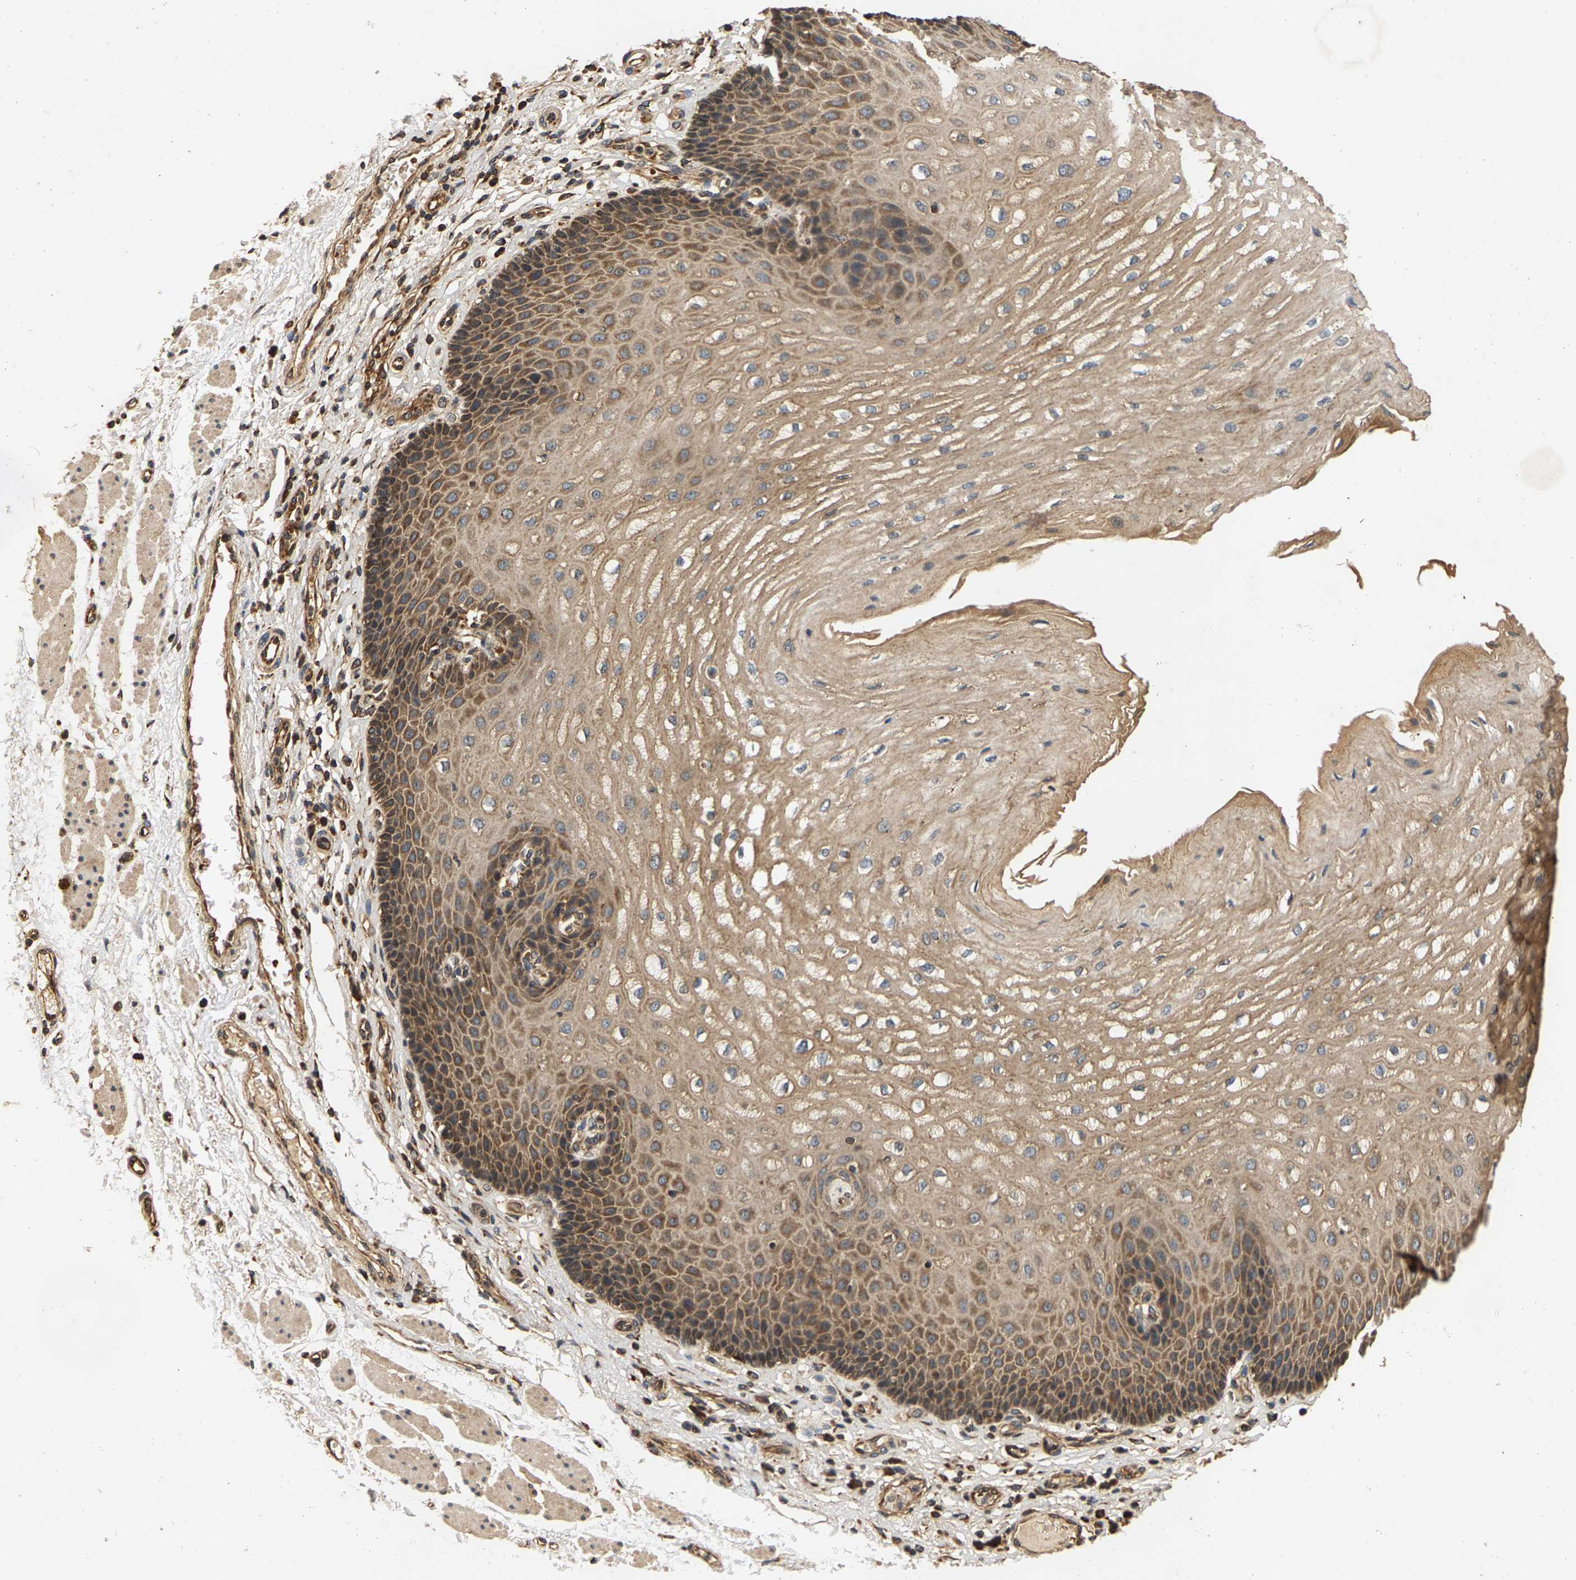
{"staining": {"intensity": "moderate", "quantity": ">75%", "location": "cytoplasmic/membranous"}, "tissue": "esophagus", "cell_type": "Squamous epithelial cells", "image_type": "normal", "snomed": [{"axis": "morphology", "description": "Normal tissue, NOS"}, {"axis": "topography", "description": "Esophagus"}], "caption": "Moderate cytoplasmic/membranous positivity is seen in approximately >75% of squamous epithelial cells in normal esophagus.", "gene": "CIDEC", "patient": {"sex": "male", "age": 54}}